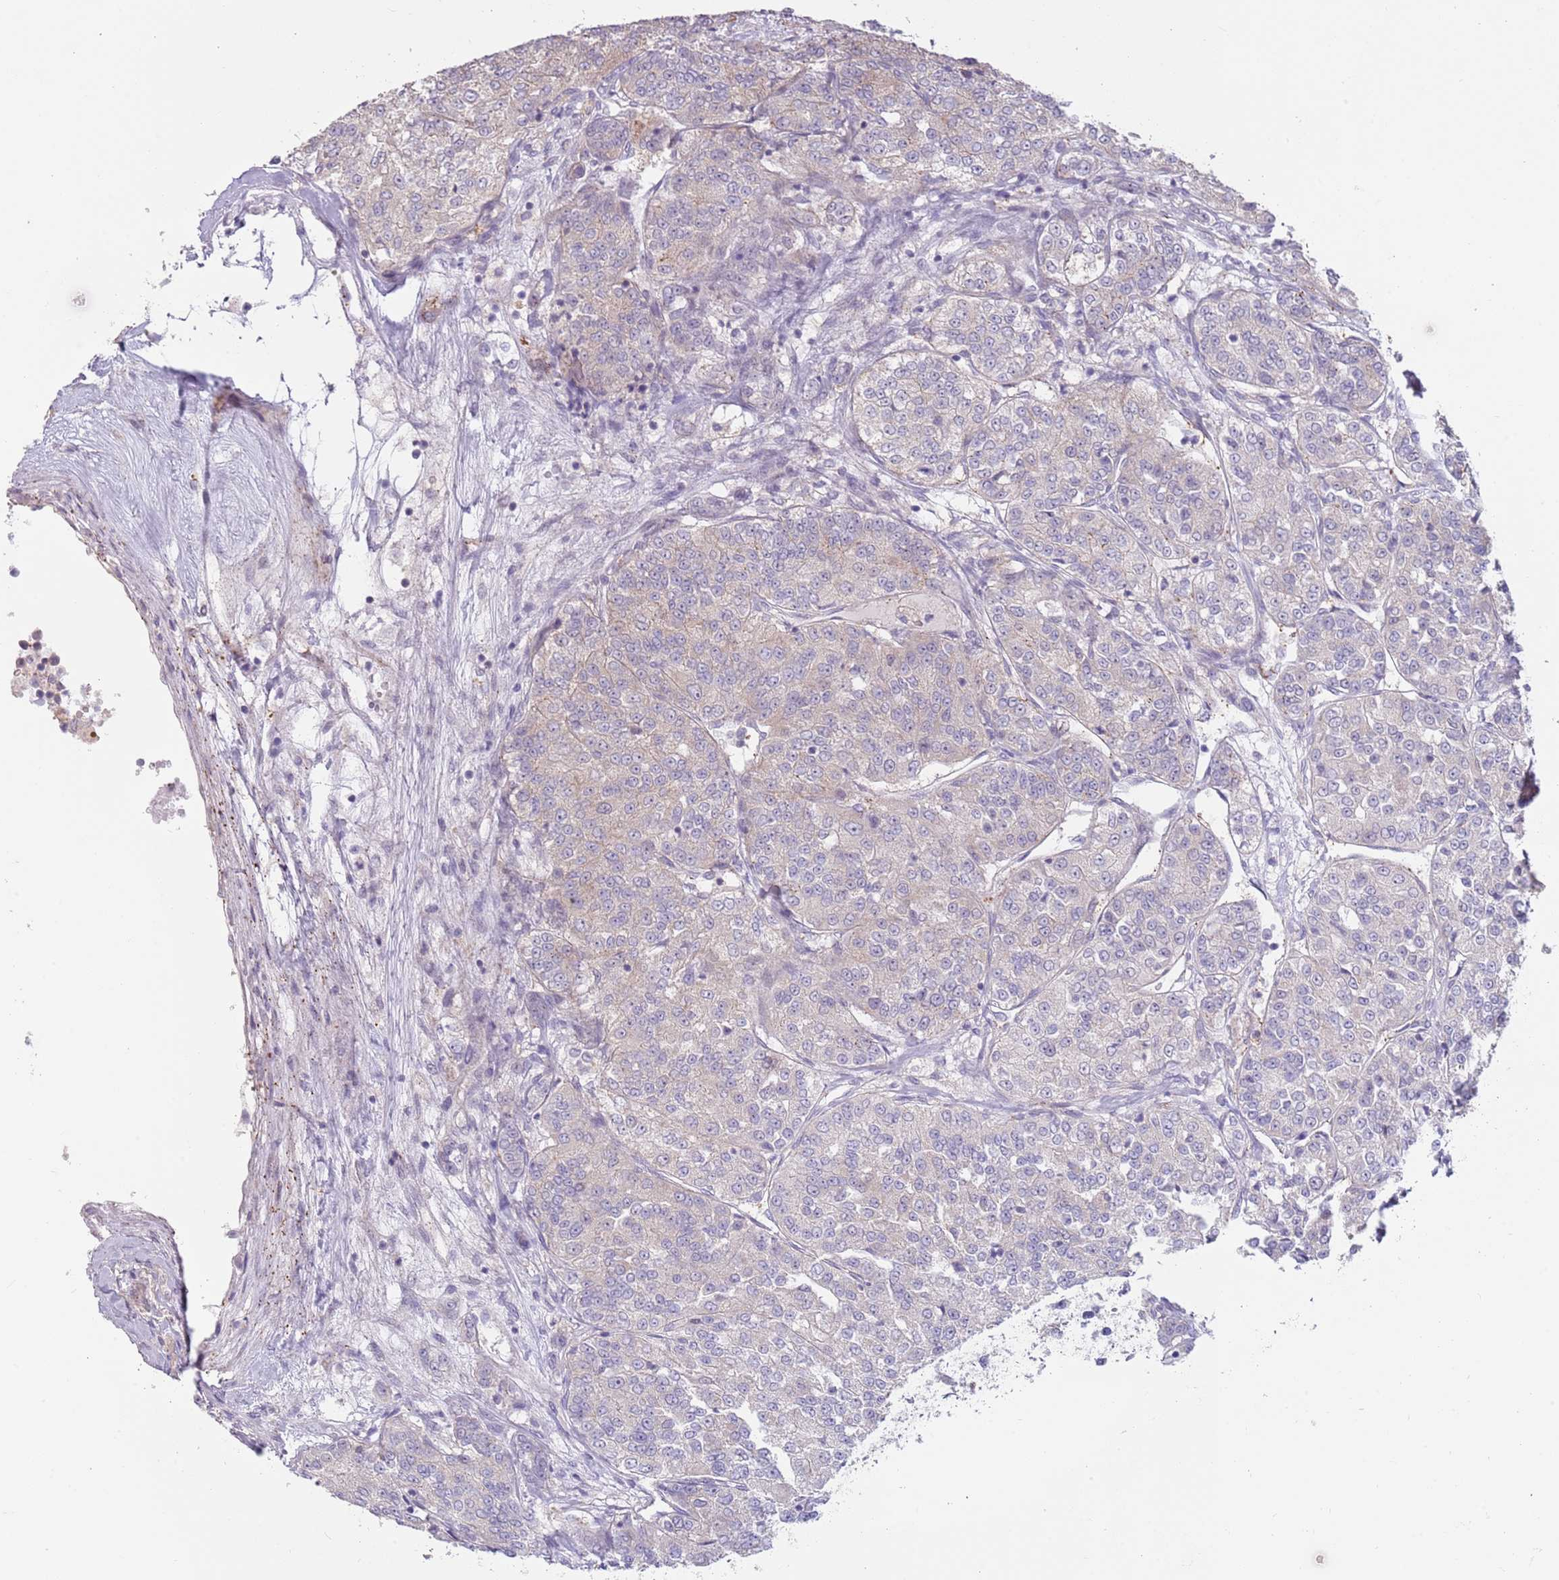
{"staining": {"intensity": "negative", "quantity": "none", "location": "none"}, "tissue": "renal cancer", "cell_type": "Tumor cells", "image_type": "cancer", "snomed": [{"axis": "morphology", "description": "Adenocarcinoma, NOS"}, {"axis": "topography", "description": "Kidney"}], "caption": "Tumor cells show no significant staining in renal cancer.", "gene": "LDHD", "patient": {"sex": "female", "age": 63}}